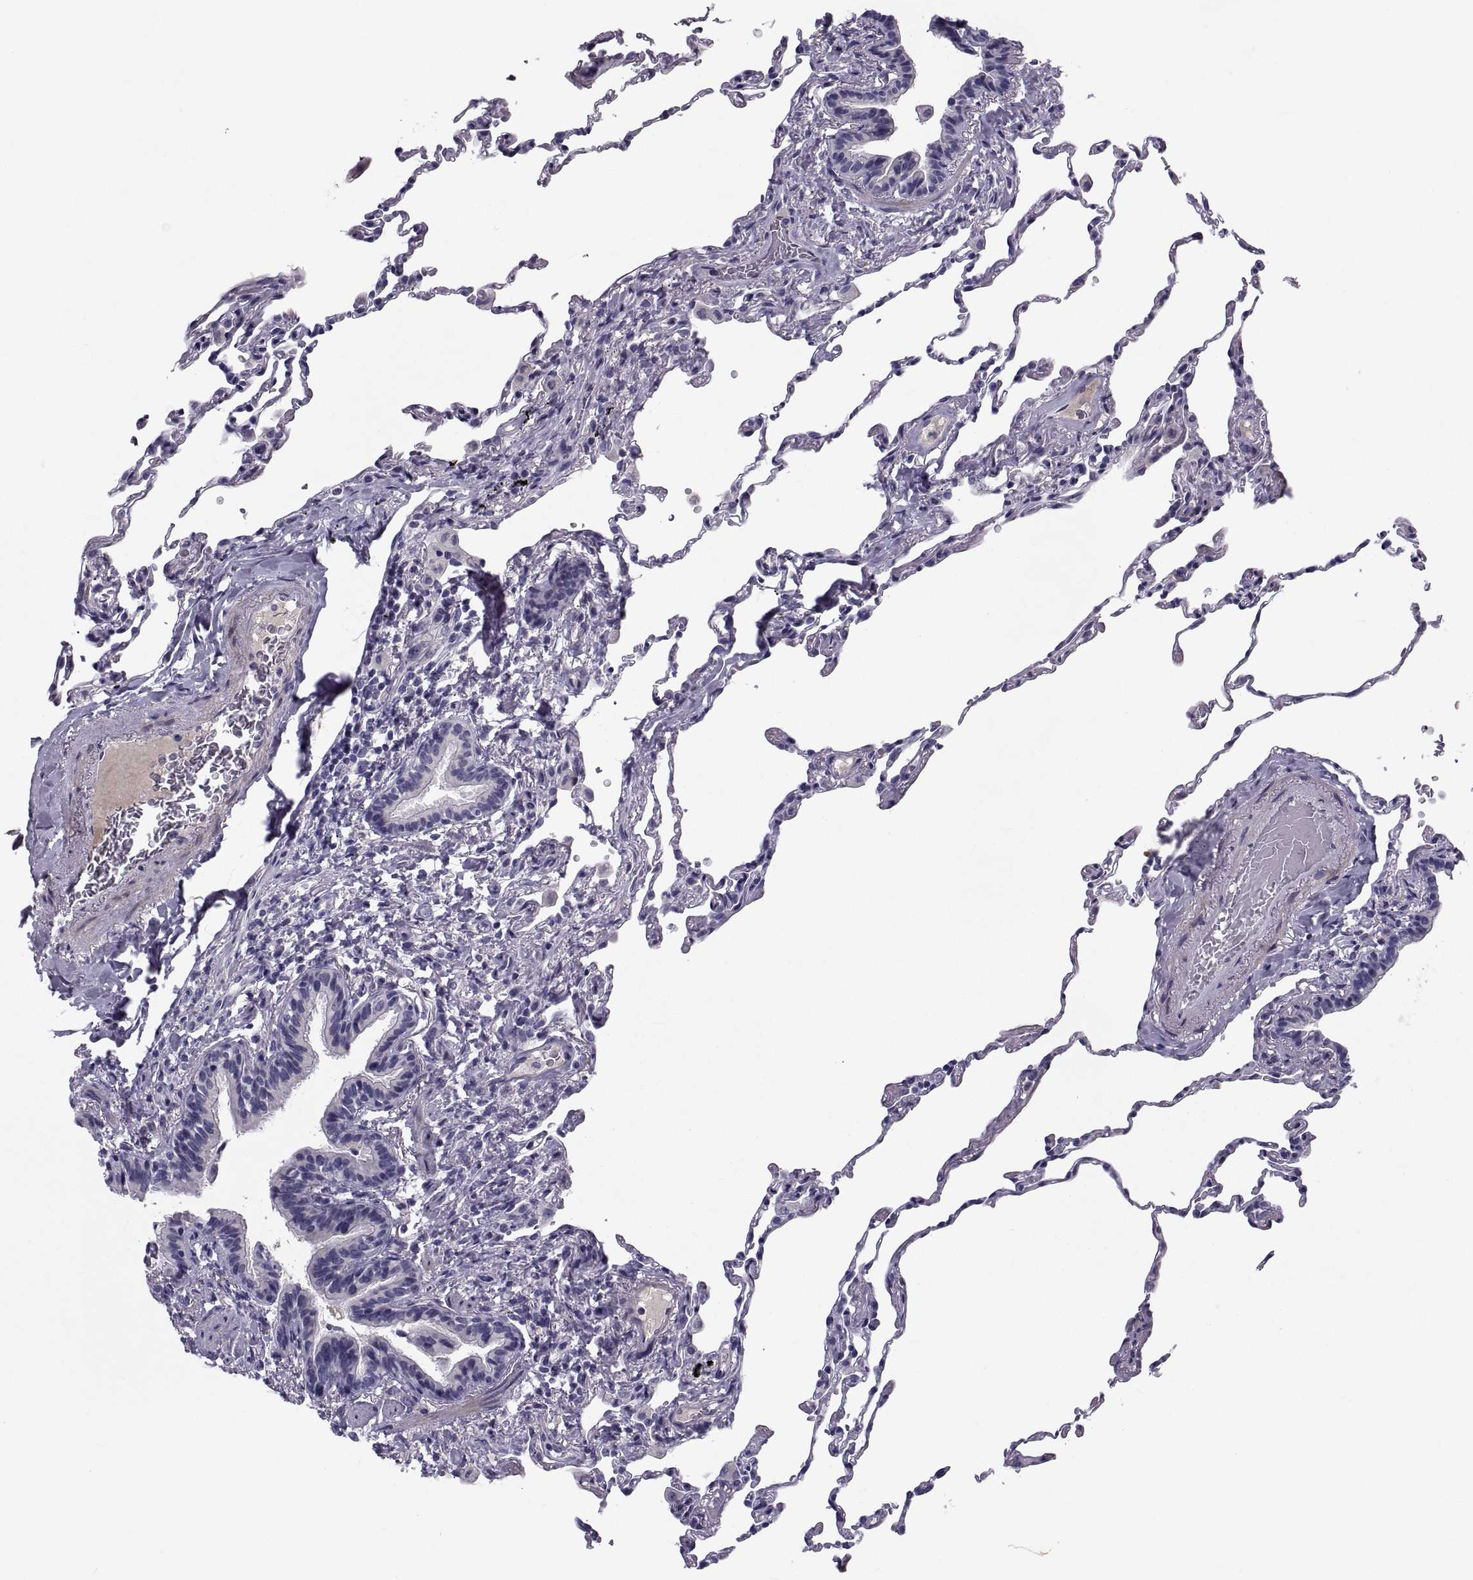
{"staining": {"intensity": "negative", "quantity": "none", "location": "none"}, "tissue": "lung", "cell_type": "Alveolar cells", "image_type": "normal", "snomed": [{"axis": "morphology", "description": "Normal tissue, NOS"}, {"axis": "topography", "description": "Lung"}], "caption": "DAB (3,3'-diaminobenzidine) immunohistochemical staining of unremarkable lung demonstrates no significant expression in alveolar cells.", "gene": "PDZRN4", "patient": {"sex": "female", "age": 57}}